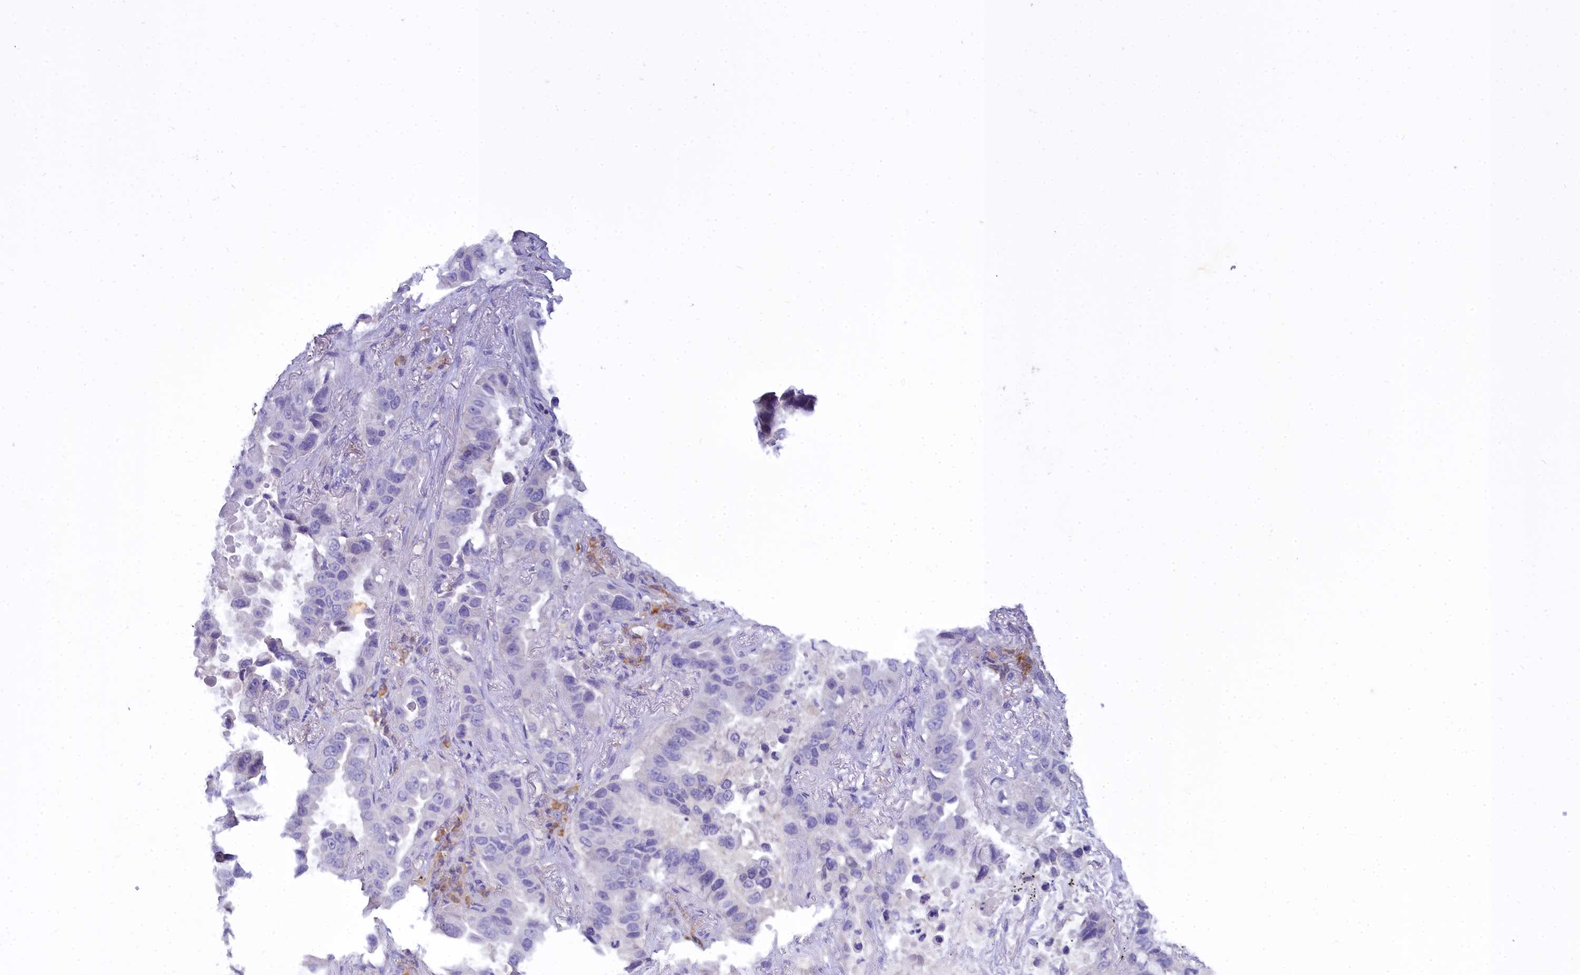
{"staining": {"intensity": "negative", "quantity": "none", "location": "none"}, "tissue": "lung cancer", "cell_type": "Tumor cells", "image_type": "cancer", "snomed": [{"axis": "morphology", "description": "Adenocarcinoma, NOS"}, {"axis": "topography", "description": "Lung"}], "caption": "Immunohistochemistry photomicrograph of human lung adenocarcinoma stained for a protein (brown), which demonstrates no positivity in tumor cells.", "gene": "BLNK", "patient": {"sex": "male", "age": 64}}